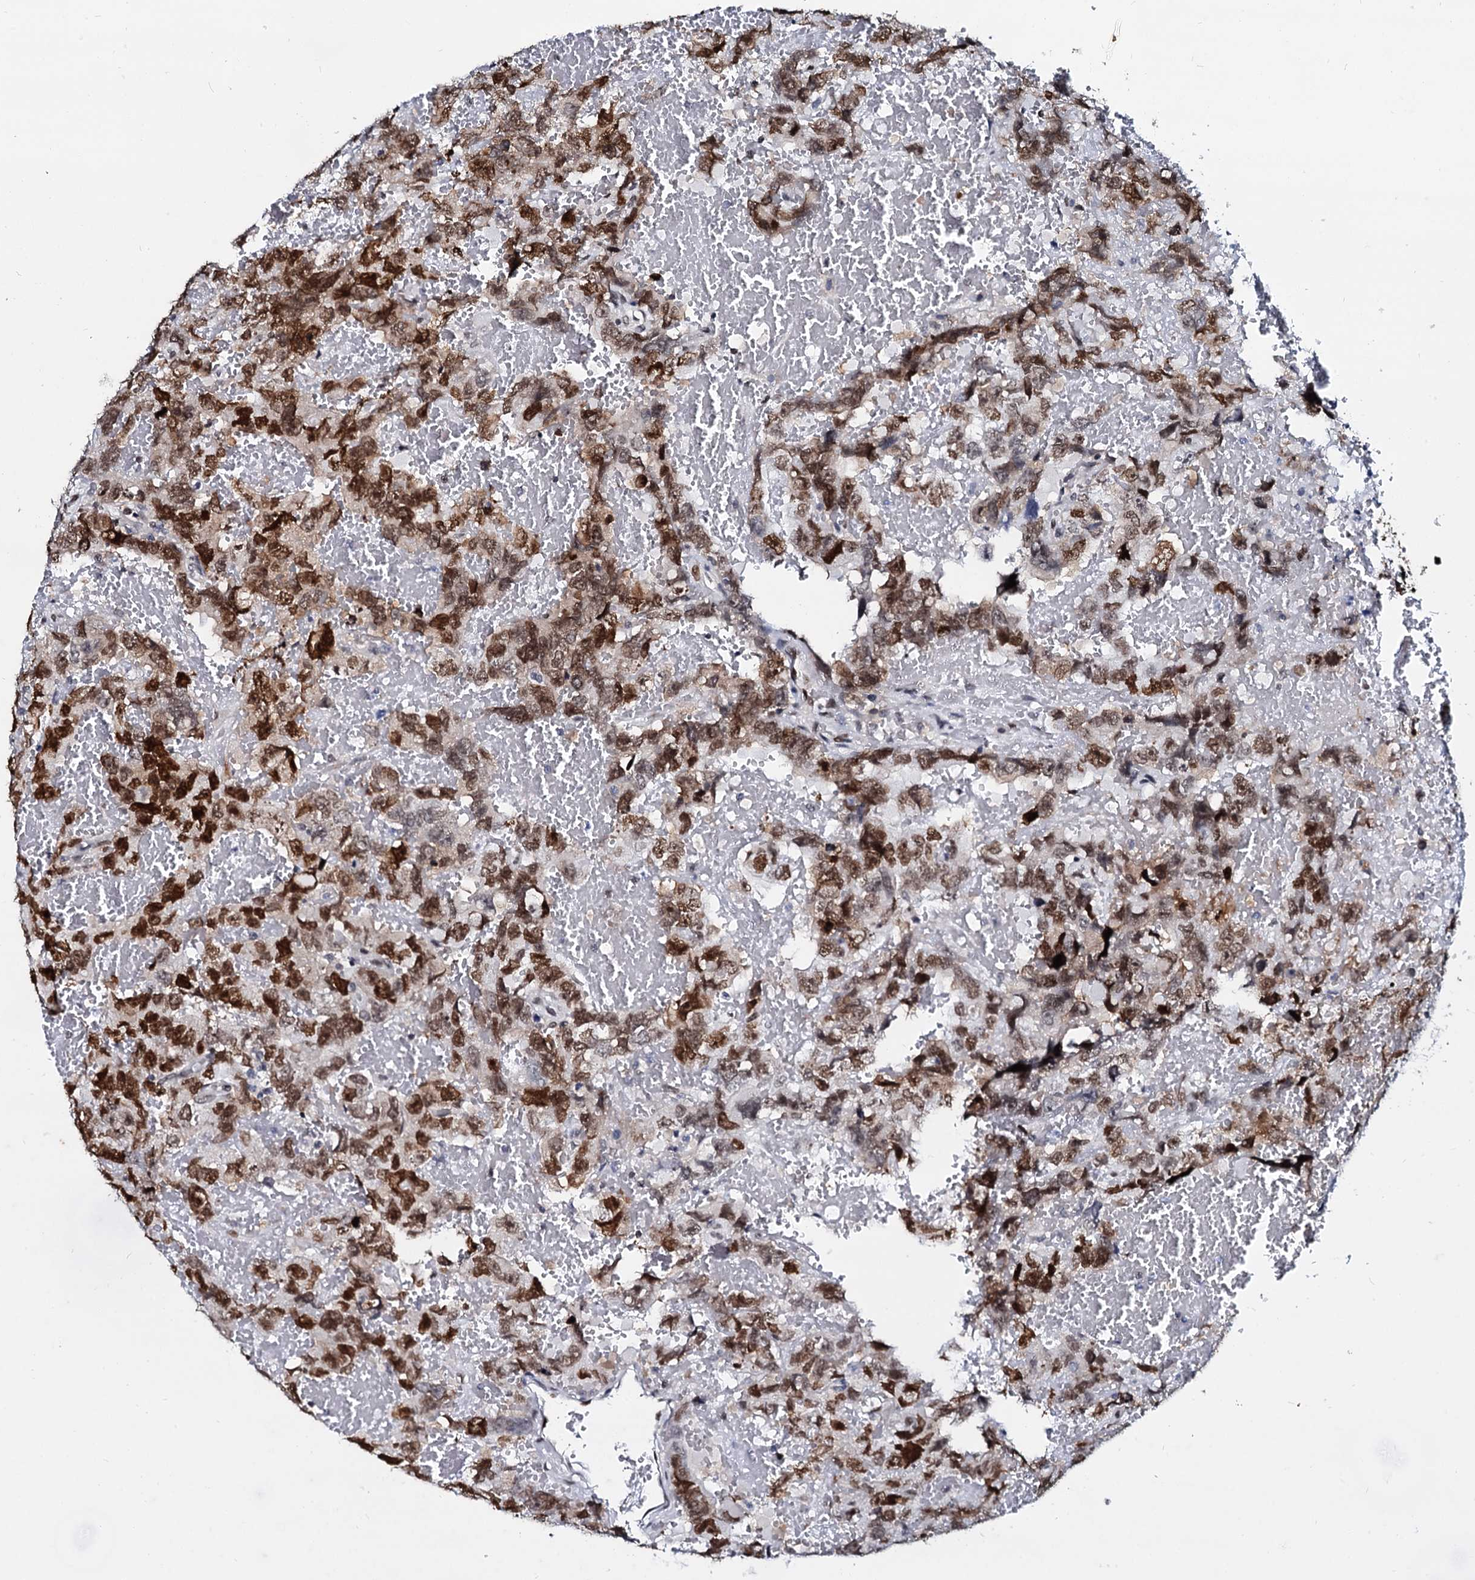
{"staining": {"intensity": "moderate", "quantity": ">75%", "location": "nuclear"}, "tissue": "testis cancer", "cell_type": "Tumor cells", "image_type": "cancer", "snomed": [{"axis": "morphology", "description": "Carcinoma, Embryonal, NOS"}, {"axis": "topography", "description": "Testis"}], "caption": "Protein analysis of testis cancer (embryonal carcinoma) tissue demonstrates moderate nuclear staining in about >75% of tumor cells.", "gene": "CMAS", "patient": {"sex": "male", "age": 45}}